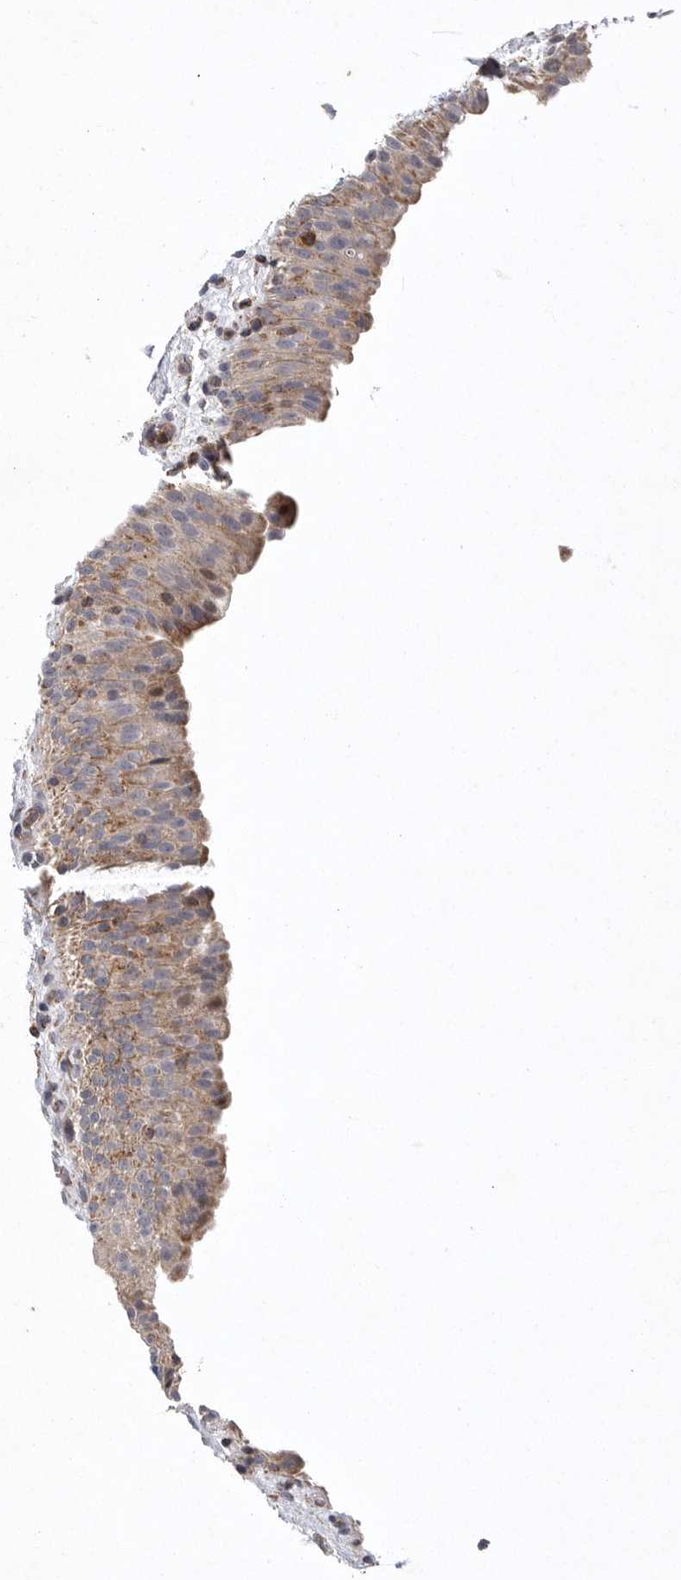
{"staining": {"intensity": "moderate", "quantity": "25%-75%", "location": "cytoplasmic/membranous"}, "tissue": "urinary bladder", "cell_type": "Urothelial cells", "image_type": "normal", "snomed": [{"axis": "morphology", "description": "Normal tissue, NOS"}, {"axis": "topography", "description": "Urinary bladder"}], "caption": "Protein expression analysis of benign human urinary bladder reveals moderate cytoplasmic/membranous expression in about 25%-75% of urothelial cells. The protein of interest is stained brown, and the nuclei are stained in blue (DAB (3,3'-diaminobenzidine) IHC with brightfield microscopy, high magnification).", "gene": "MPZL1", "patient": {"sex": "male", "age": 82}}